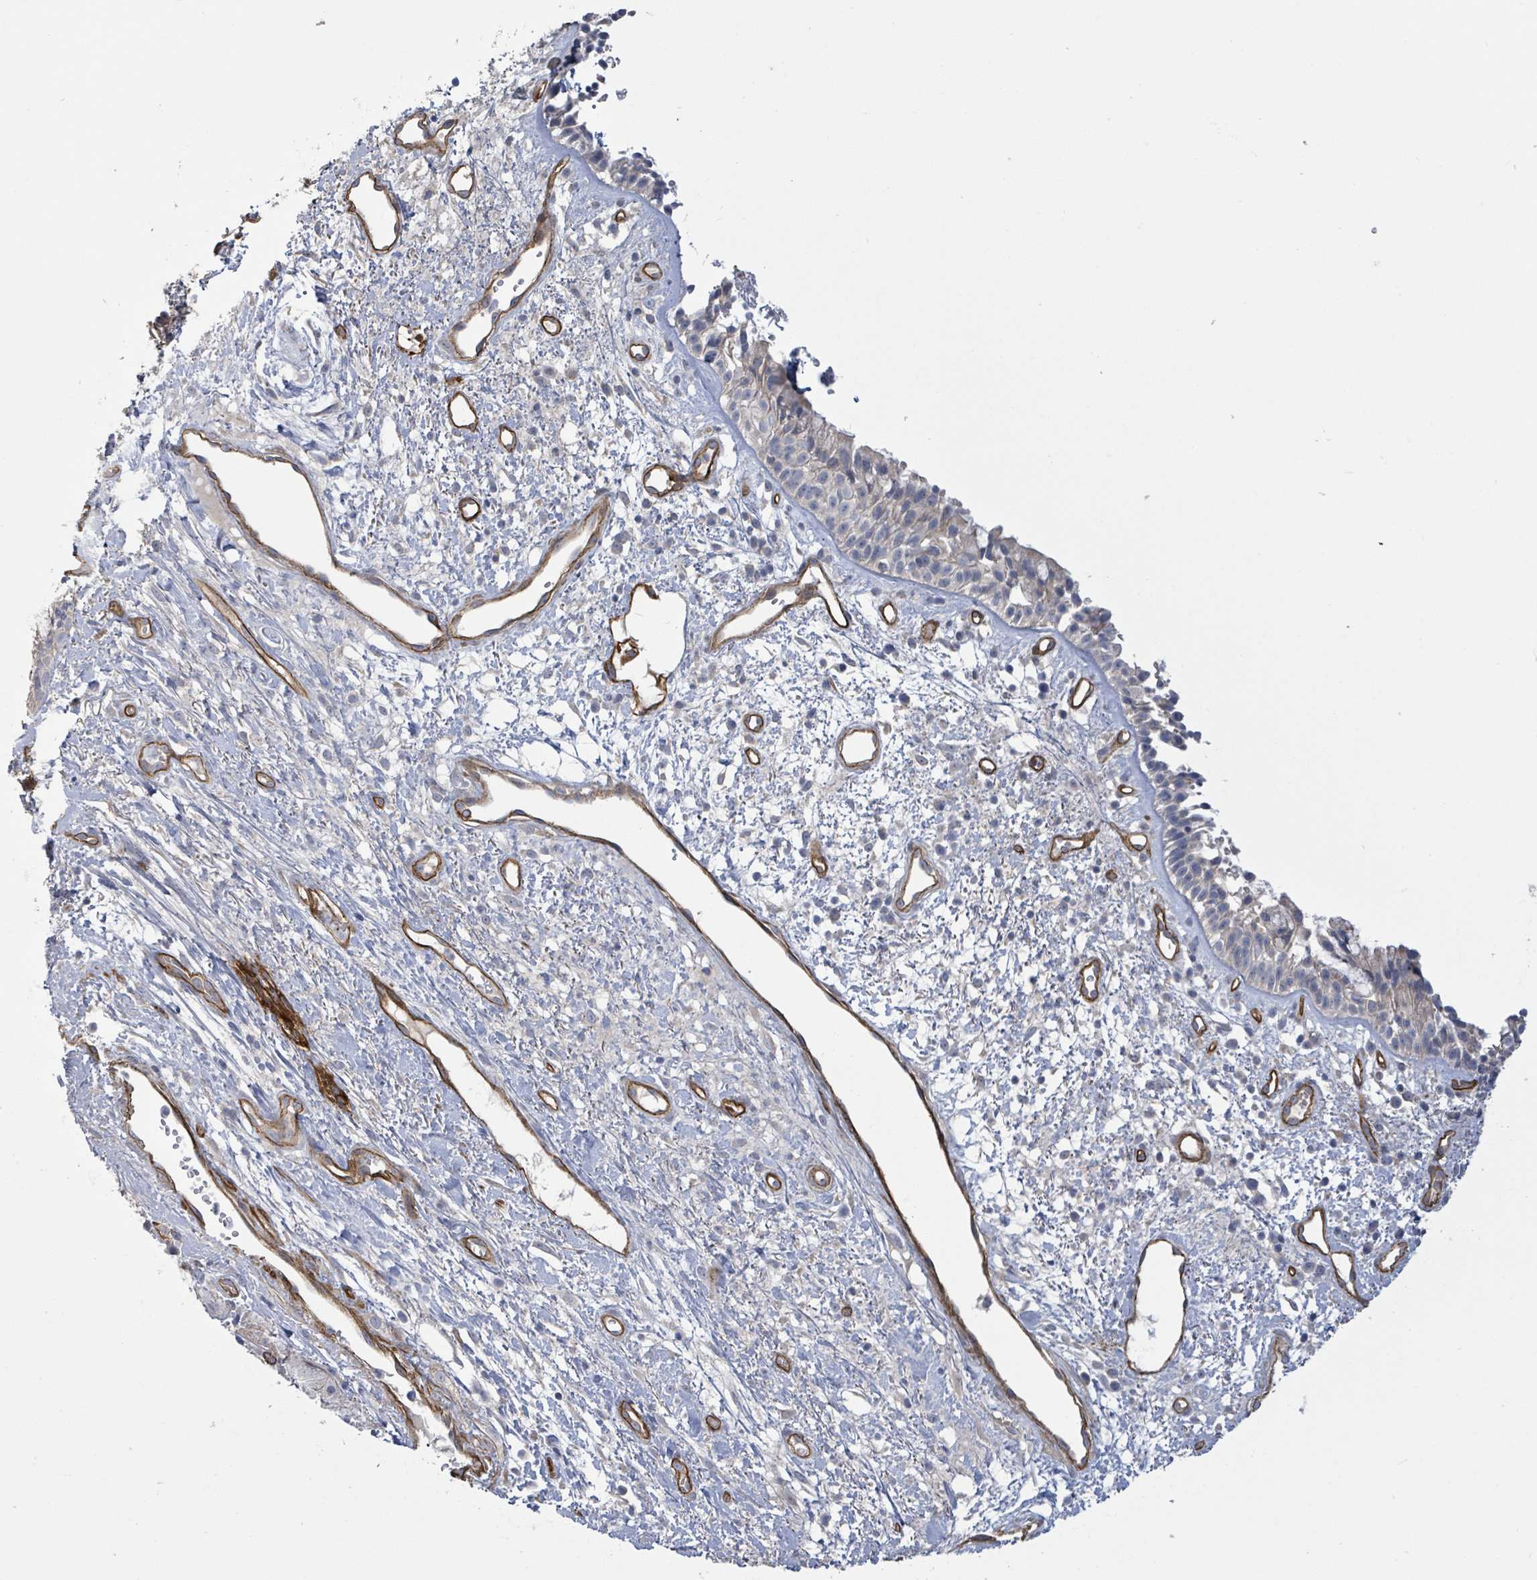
{"staining": {"intensity": "negative", "quantity": "none", "location": "none"}, "tissue": "nasopharynx", "cell_type": "Respiratory epithelial cells", "image_type": "normal", "snomed": [{"axis": "morphology", "description": "Normal tissue, NOS"}, {"axis": "topography", "description": "Cartilage tissue"}, {"axis": "topography", "description": "Nasopharynx"}, {"axis": "topography", "description": "Thyroid gland"}], "caption": "Histopathology image shows no significant protein staining in respiratory epithelial cells of normal nasopharynx.", "gene": "KANK3", "patient": {"sex": "male", "age": 63}}